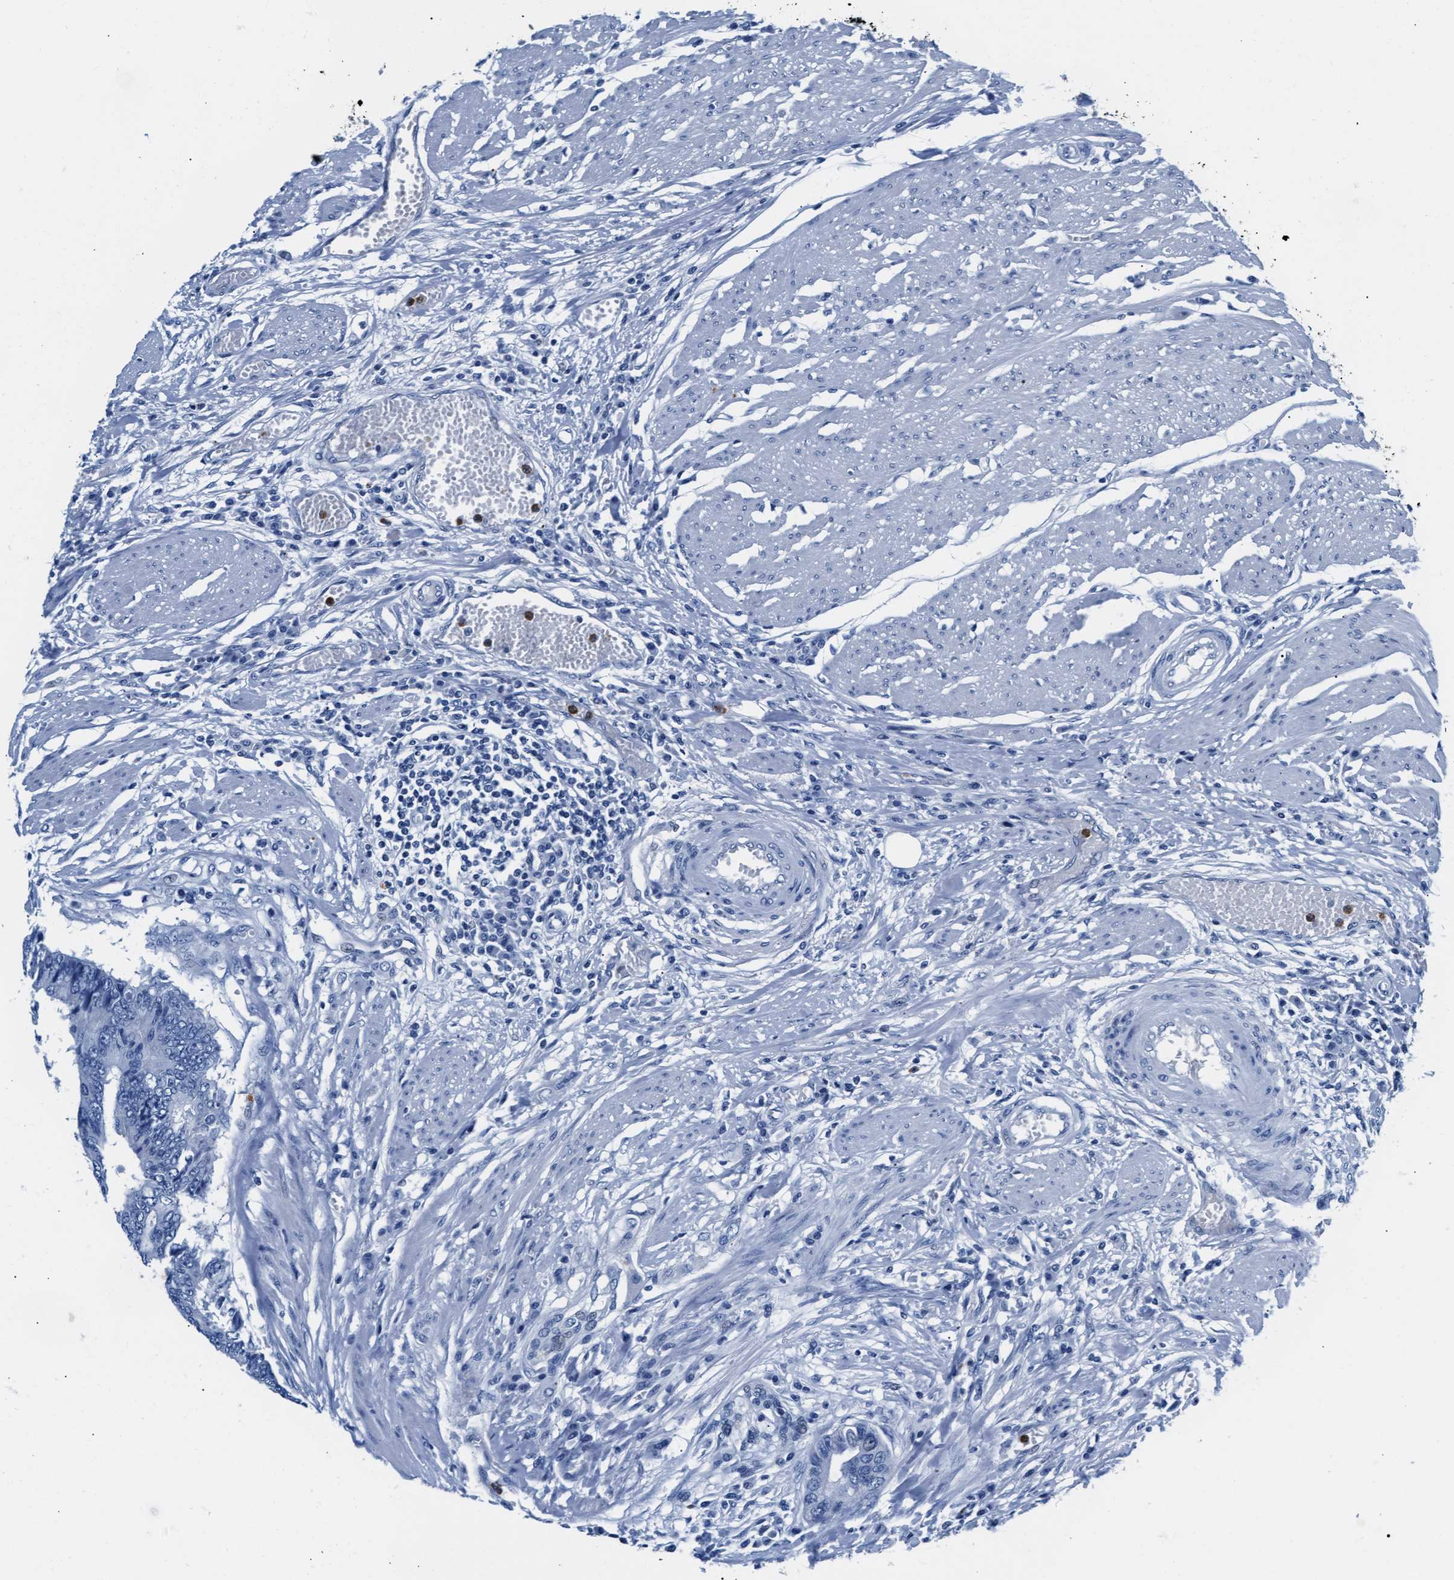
{"staining": {"intensity": "negative", "quantity": "none", "location": "none"}, "tissue": "colorectal cancer", "cell_type": "Tumor cells", "image_type": "cancer", "snomed": [{"axis": "morphology", "description": "Adenocarcinoma, NOS"}, {"axis": "topography", "description": "Rectum"}], "caption": "High magnification brightfield microscopy of colorectal cancer stained with DAB (brown) and counterstained with hematoxylin (blue): tumor cells show no significant expression.", "gene": "MMP8", "patient": {"sex": "male", "age": 84}}